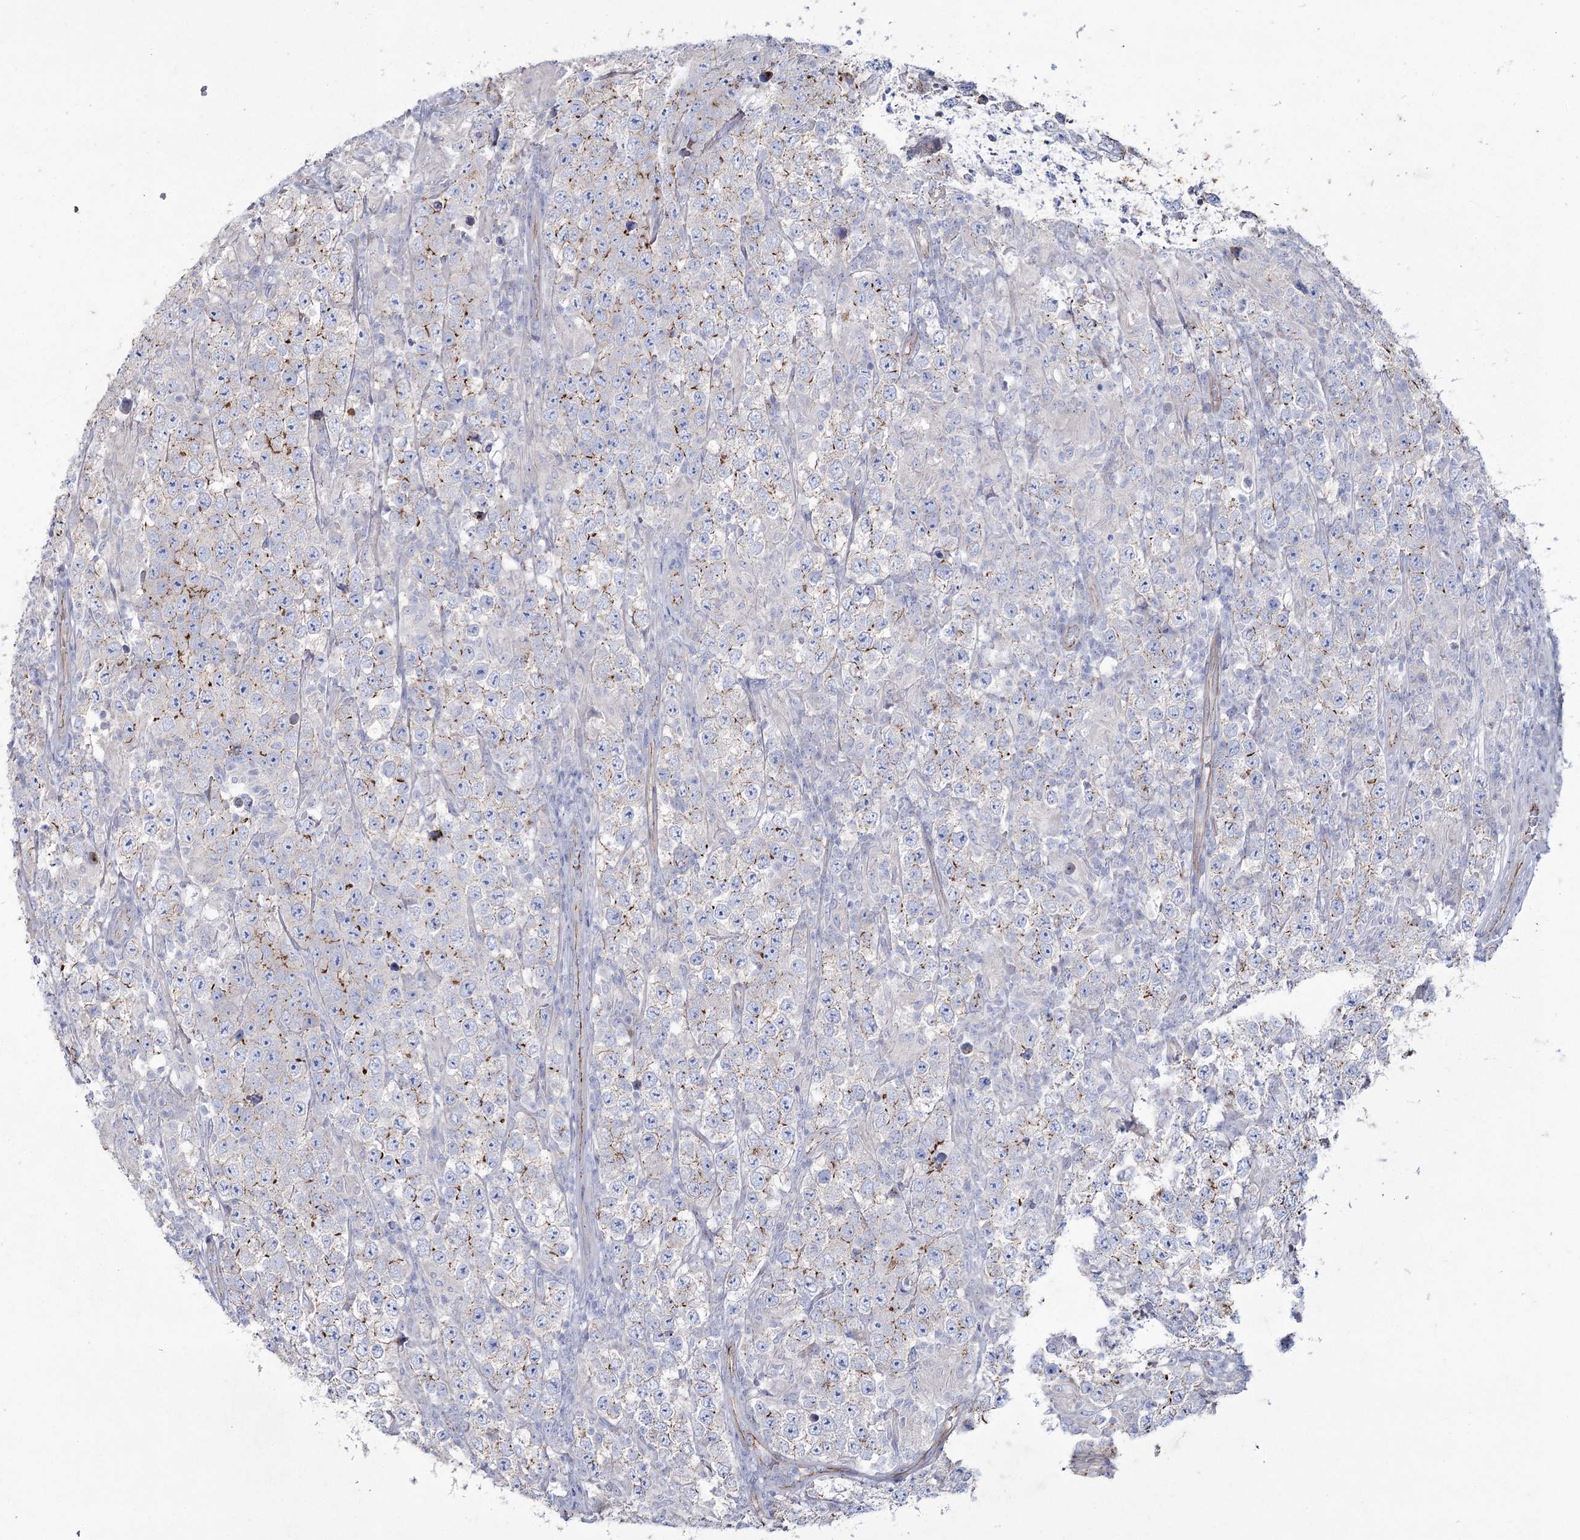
{"staining": {"intensity": "moderate", "quantity": "<25%", "location": "cytoplasmic/membranous"}, "tissue": "testis cancer", "cell_type": "Tumor cells", "image_type": "cancer", "snomed": [{"axis": "morphology", "description": "Normal tissue, NOS"}, {"axis": "morphology", "description": "Urothelial carcinoma, High grade"}, {"axis": "morphology", "description": "Seminoma, NOS"}, {"axis": "morphology", "description": "Carcinoma, Embryonal, NOS"}, {"axis": "topography", "description": "Urinary bladder"}, {"axis": "topography", "description": "Testis"}], "caption": "There is low levels of moderate cytoplasmic/membranous expression in tumor cells of testis cancer (embryonal carcinoma), as demonstrated by immunohistochemical staining (brown color).", "gene": "LDLRAD3", "patient": {"sex": "male", "age": 41}}